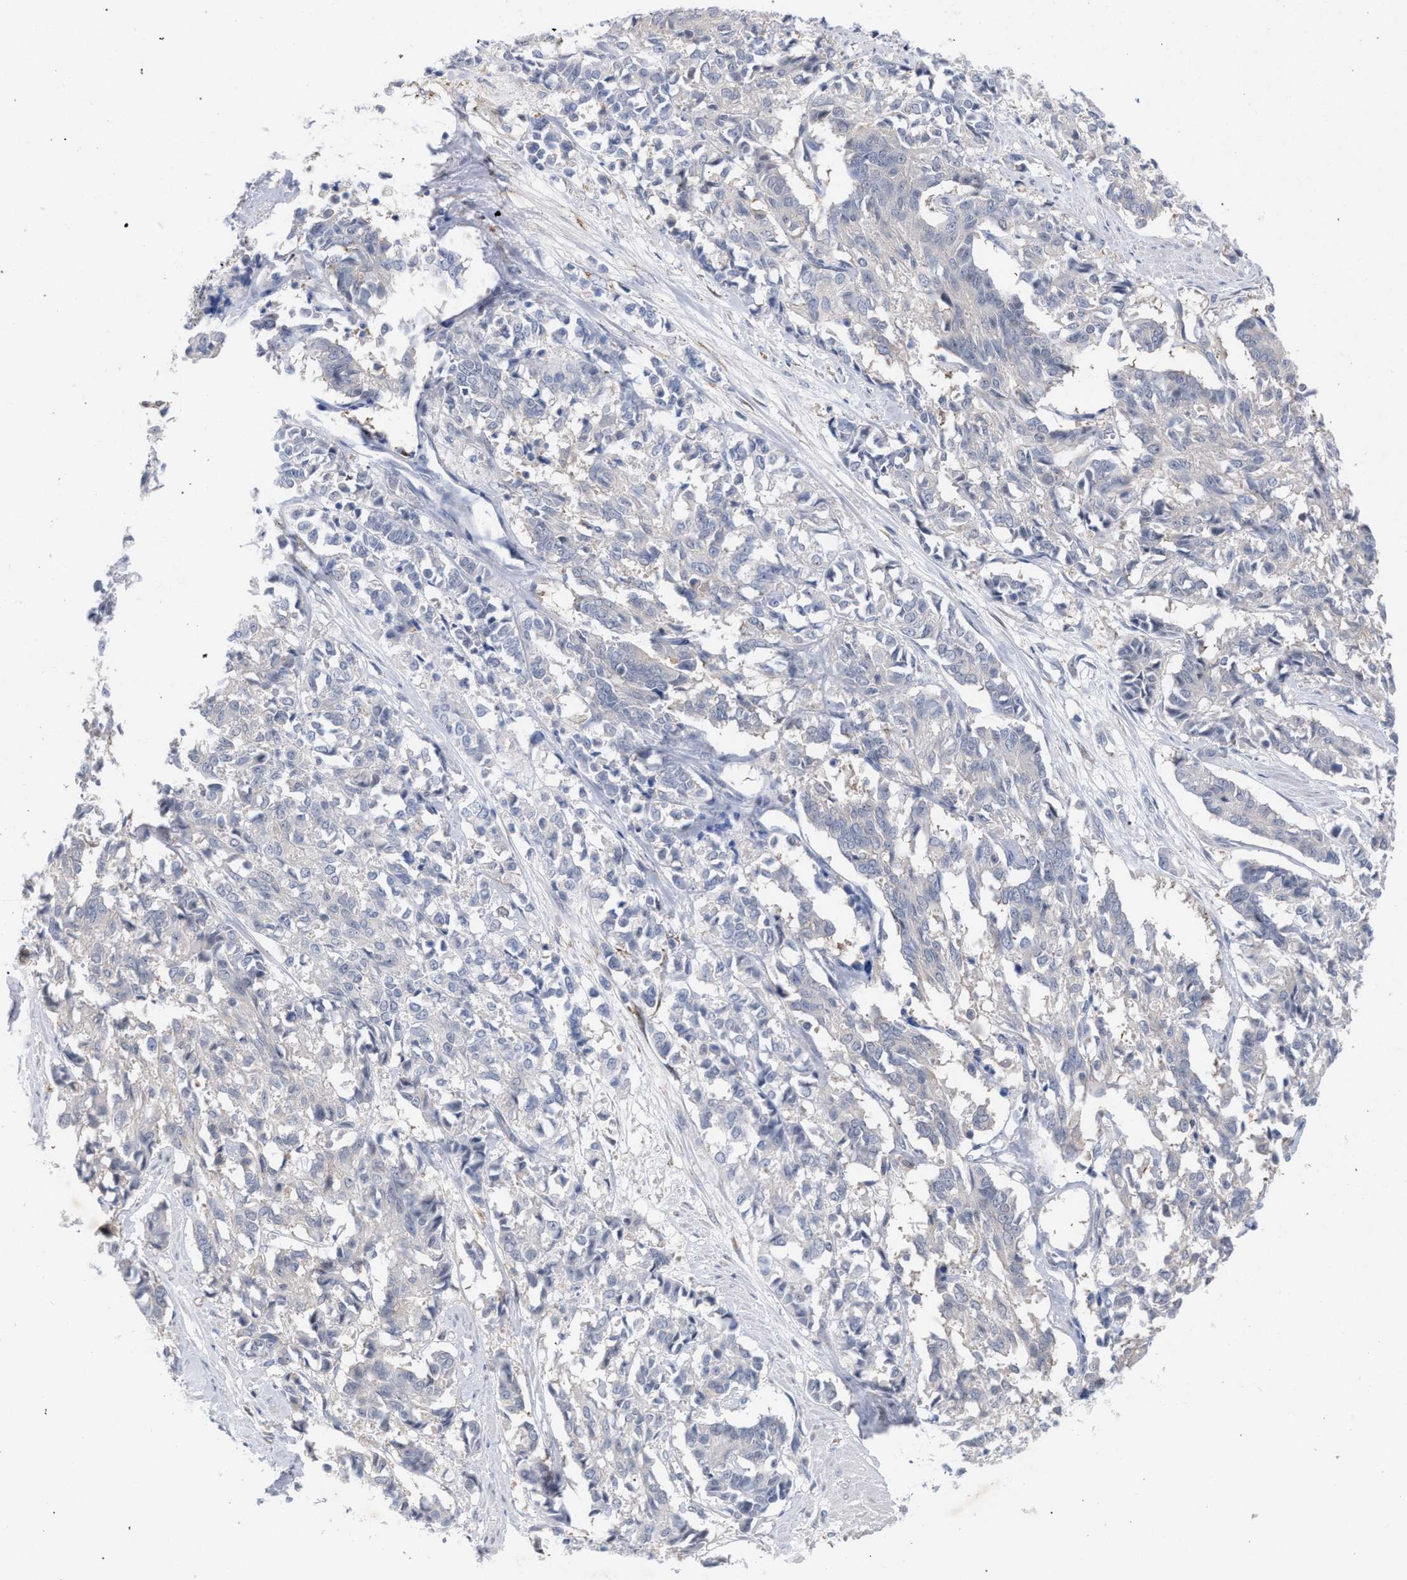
{"staining": {"intensity": "negative", "quantity": "none", "location": "none"}, "tissue": "cervical cancer", "cell_type": "Tumor cells", "image_type": "cancer", "snomed": [{"axis": "morphology", "description": "Squamous cell carcinoma, NOS"}, {"axis": "topography", "description": "Cervix"}], "caption": "Tumor cells are negative for brown protein staining in squamous cell carcinoma (cervical).", "gene": "FHOD3", "patient": {"sex": "female", "age": 35}}